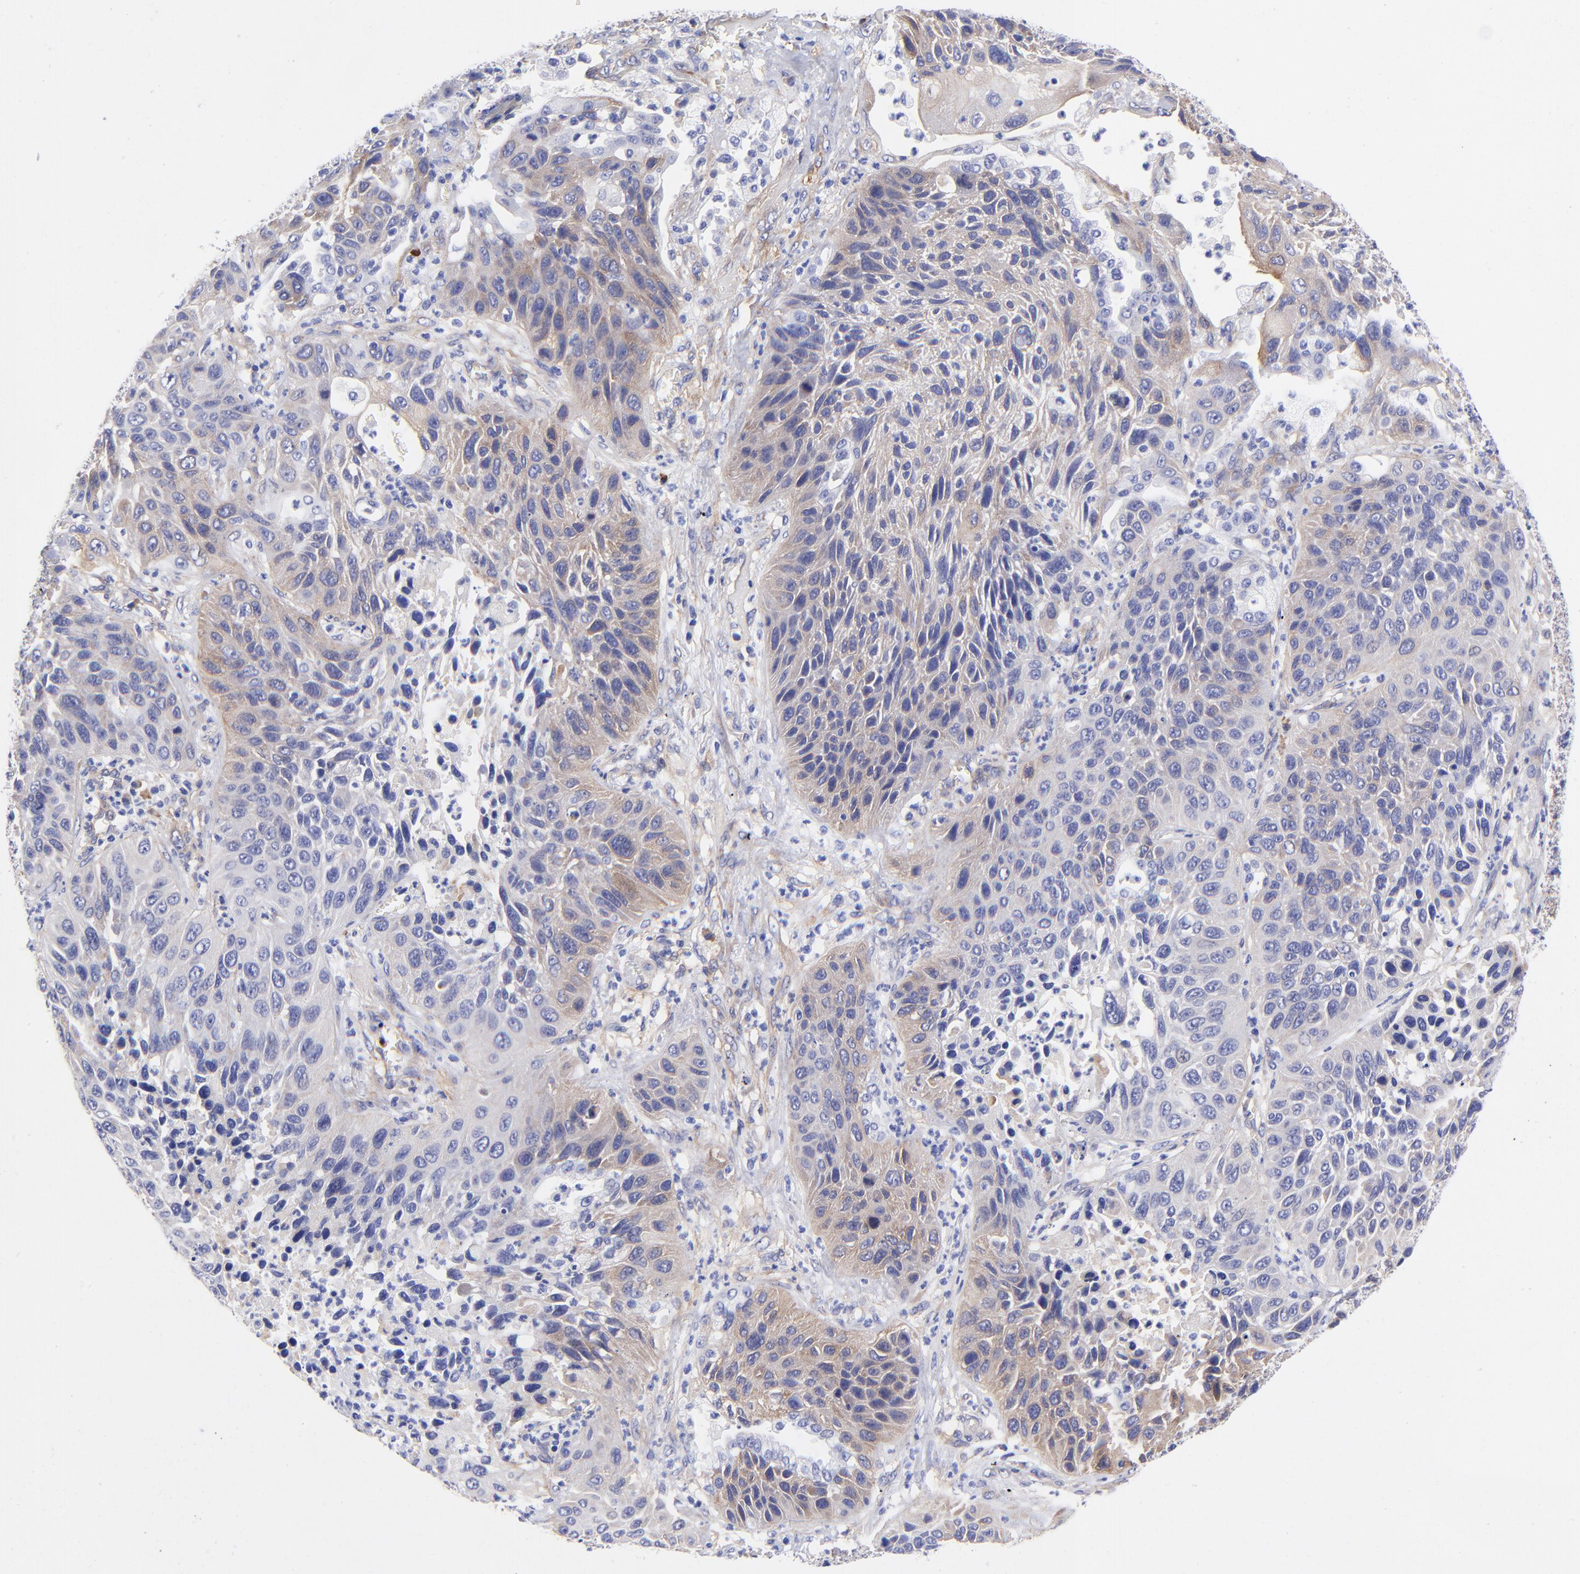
{"staining": {"intensity": "moderate", "quantity": "25%-75%", "location": "cytoplasmic/membranous"}, "tissue": "lung cancer", "cell_type": "Tumor cells", "image_type": "cancer", "snomed": [{"axis": "morphology", "description": "Squamous cell carcinoma, NOS"}, {"axis": "topography", "description": "Lung"}], "caption": "Immunohistochemistry (IHC) (DAB (3,3'-diaminobenzidine)) staining of squamous cell carcinoma (lung) displays moderate cytoplasmic/membranous protein expression in about 25%-75% of tumor cells.", "gene": "PPFIBP1", "patient": {"sex": "female", "age": 76}}